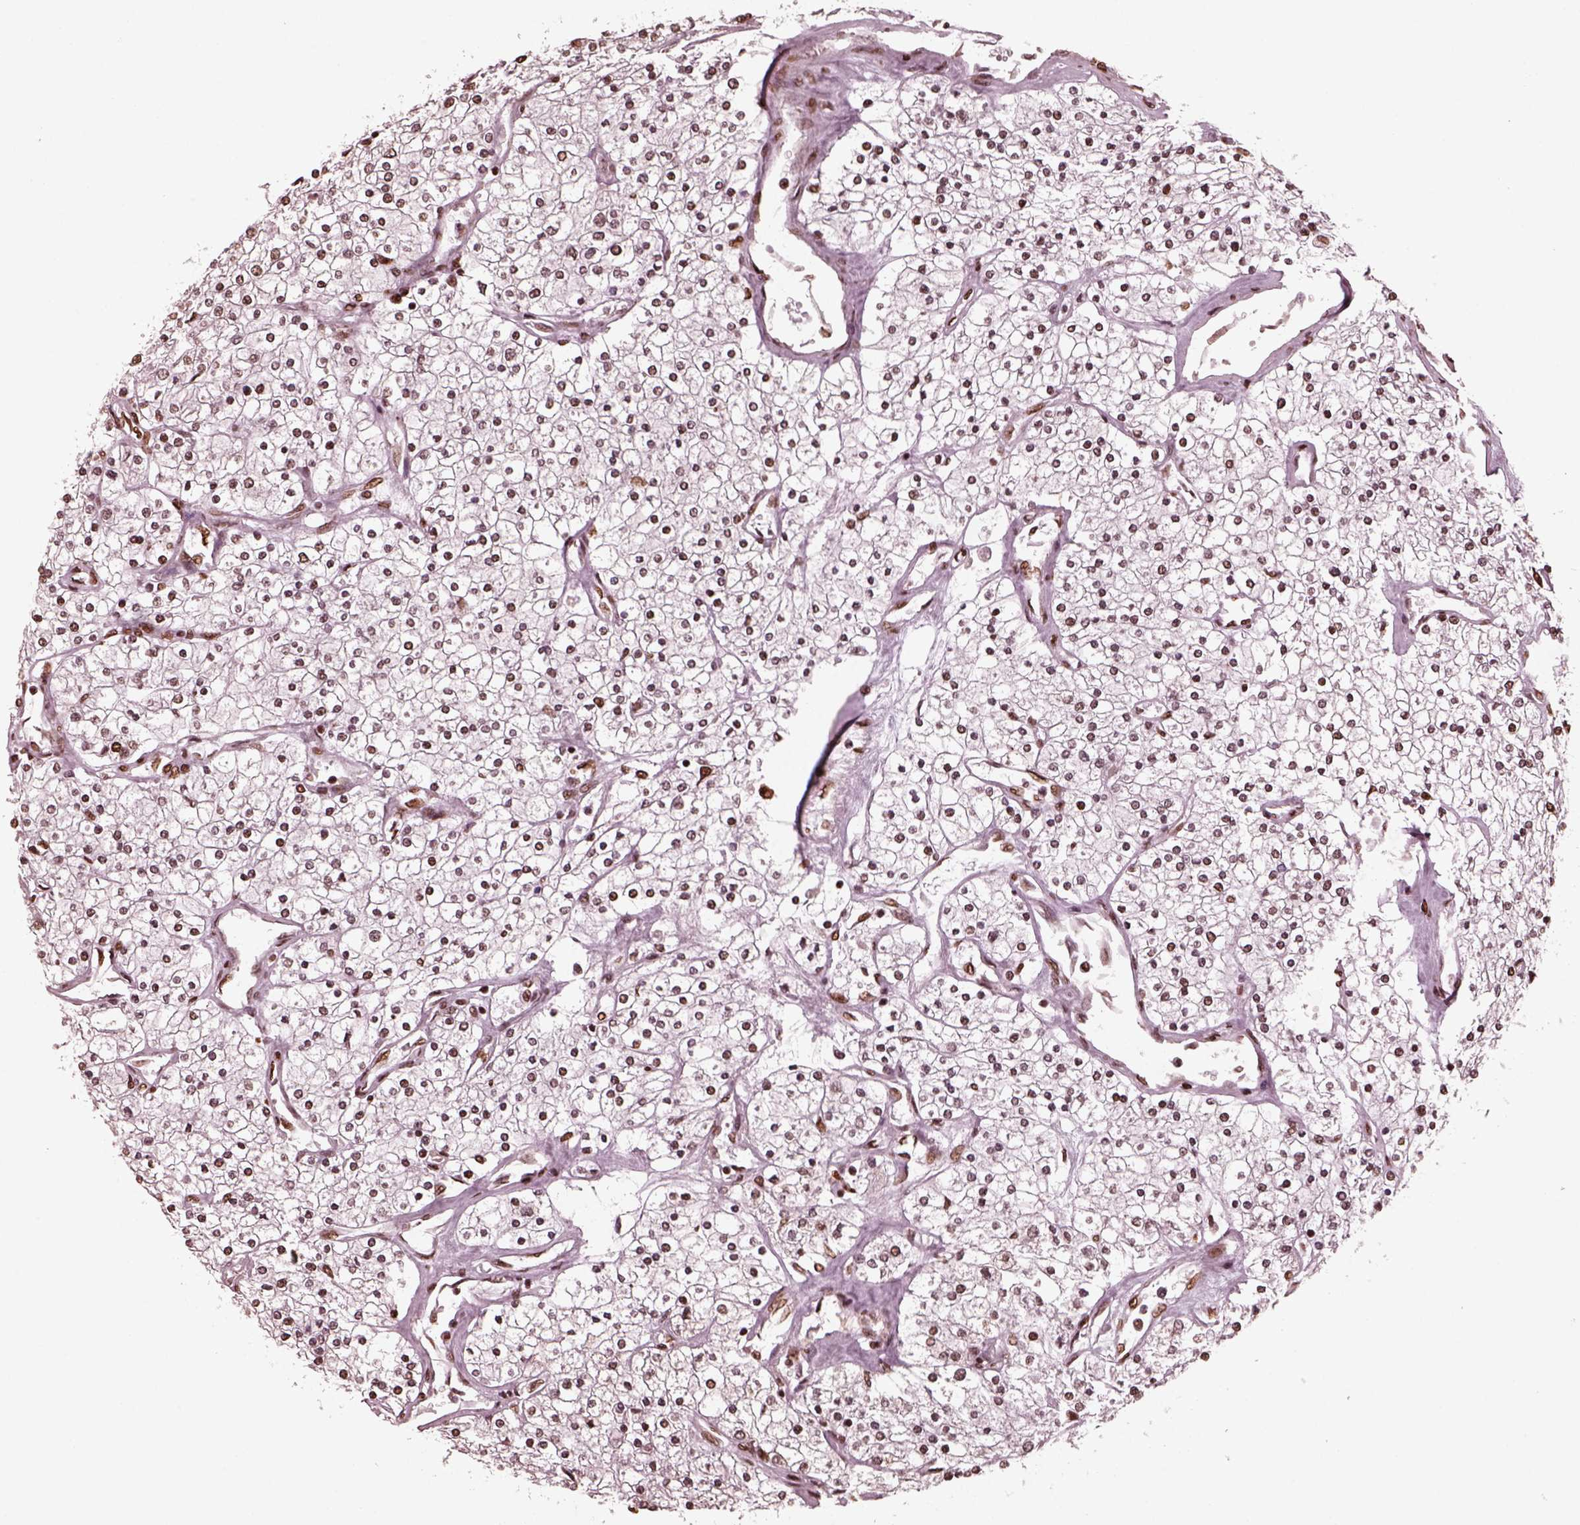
{"staining": {"intensity": "moderate", "quantity": "<25%", "location": "nuclear"}, "tissue": "renal cancer", "cell_type": "Tumor cells", "image_type": "cancer", "snomed": [{"axis": "morphology", "description": "Adenocarcinoma, NOS"}, {"axis": "topography", "description": "Kidney"}], "caption": "Adenocarcinoma (renal) stained with a brown dye shows moderate nuclear positive staining in approximately <25% of tumor cells.", "gene": "NSD1", "patient": {"sex": "male", "age": 80}}